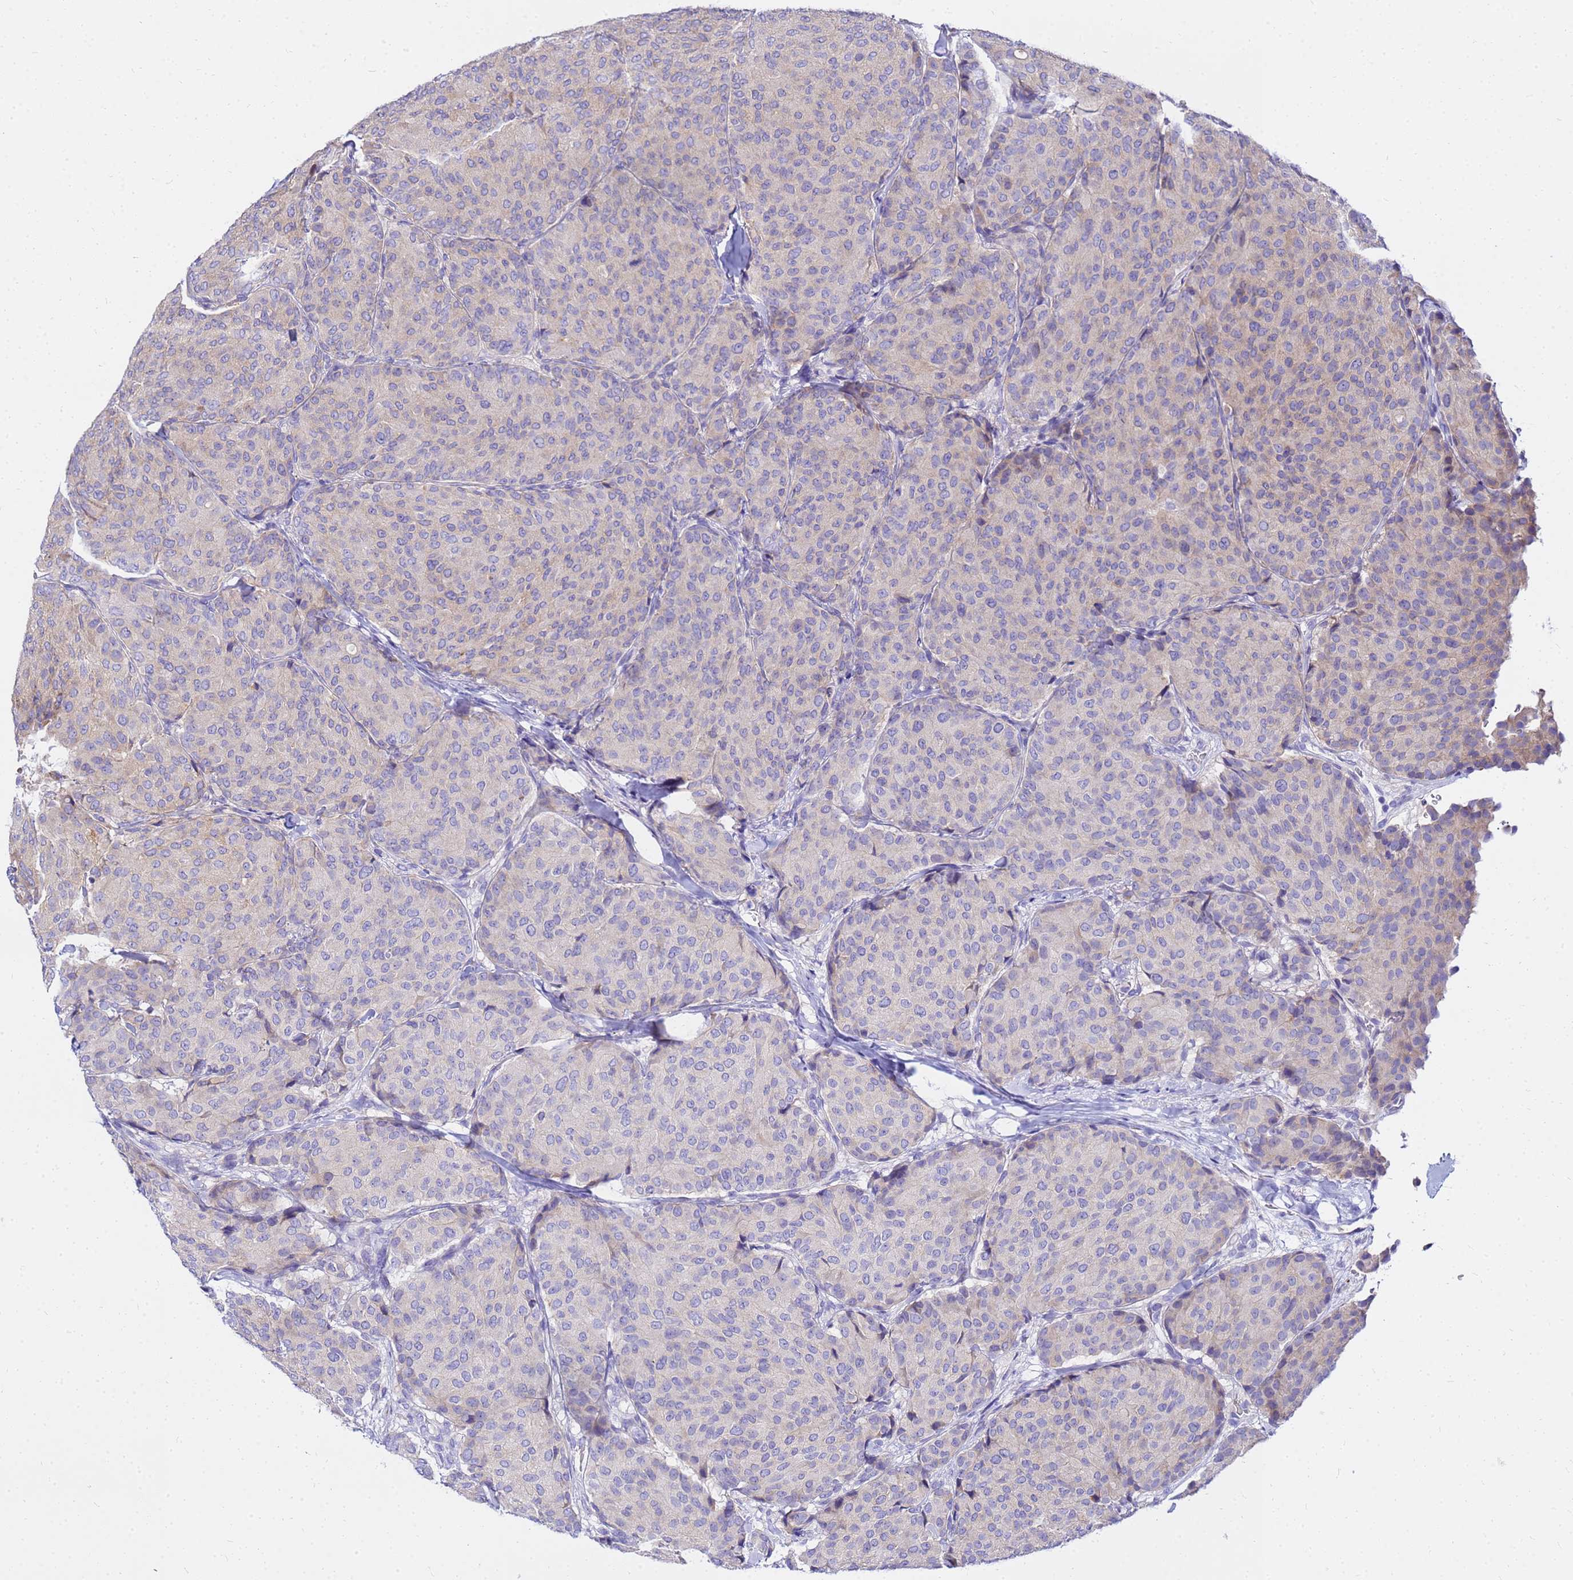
{"staining": {"intensity": "negative", "quantity": "none", "location": "none"}, "tissue": "breast cancer", "cell_type": "Tumor cells", "image_type": "cancer", "snomed": [{"axis": "morphology", "description": "Duct carcinoma"}, {"axis": "topography", "description": "Breast"}], "caption": "Image shows no significant protein staining in tumor cells of breast invasive ductal carcinoma.", "gene": "HERC5", "patient": {"sex": "female", "age": 75}}